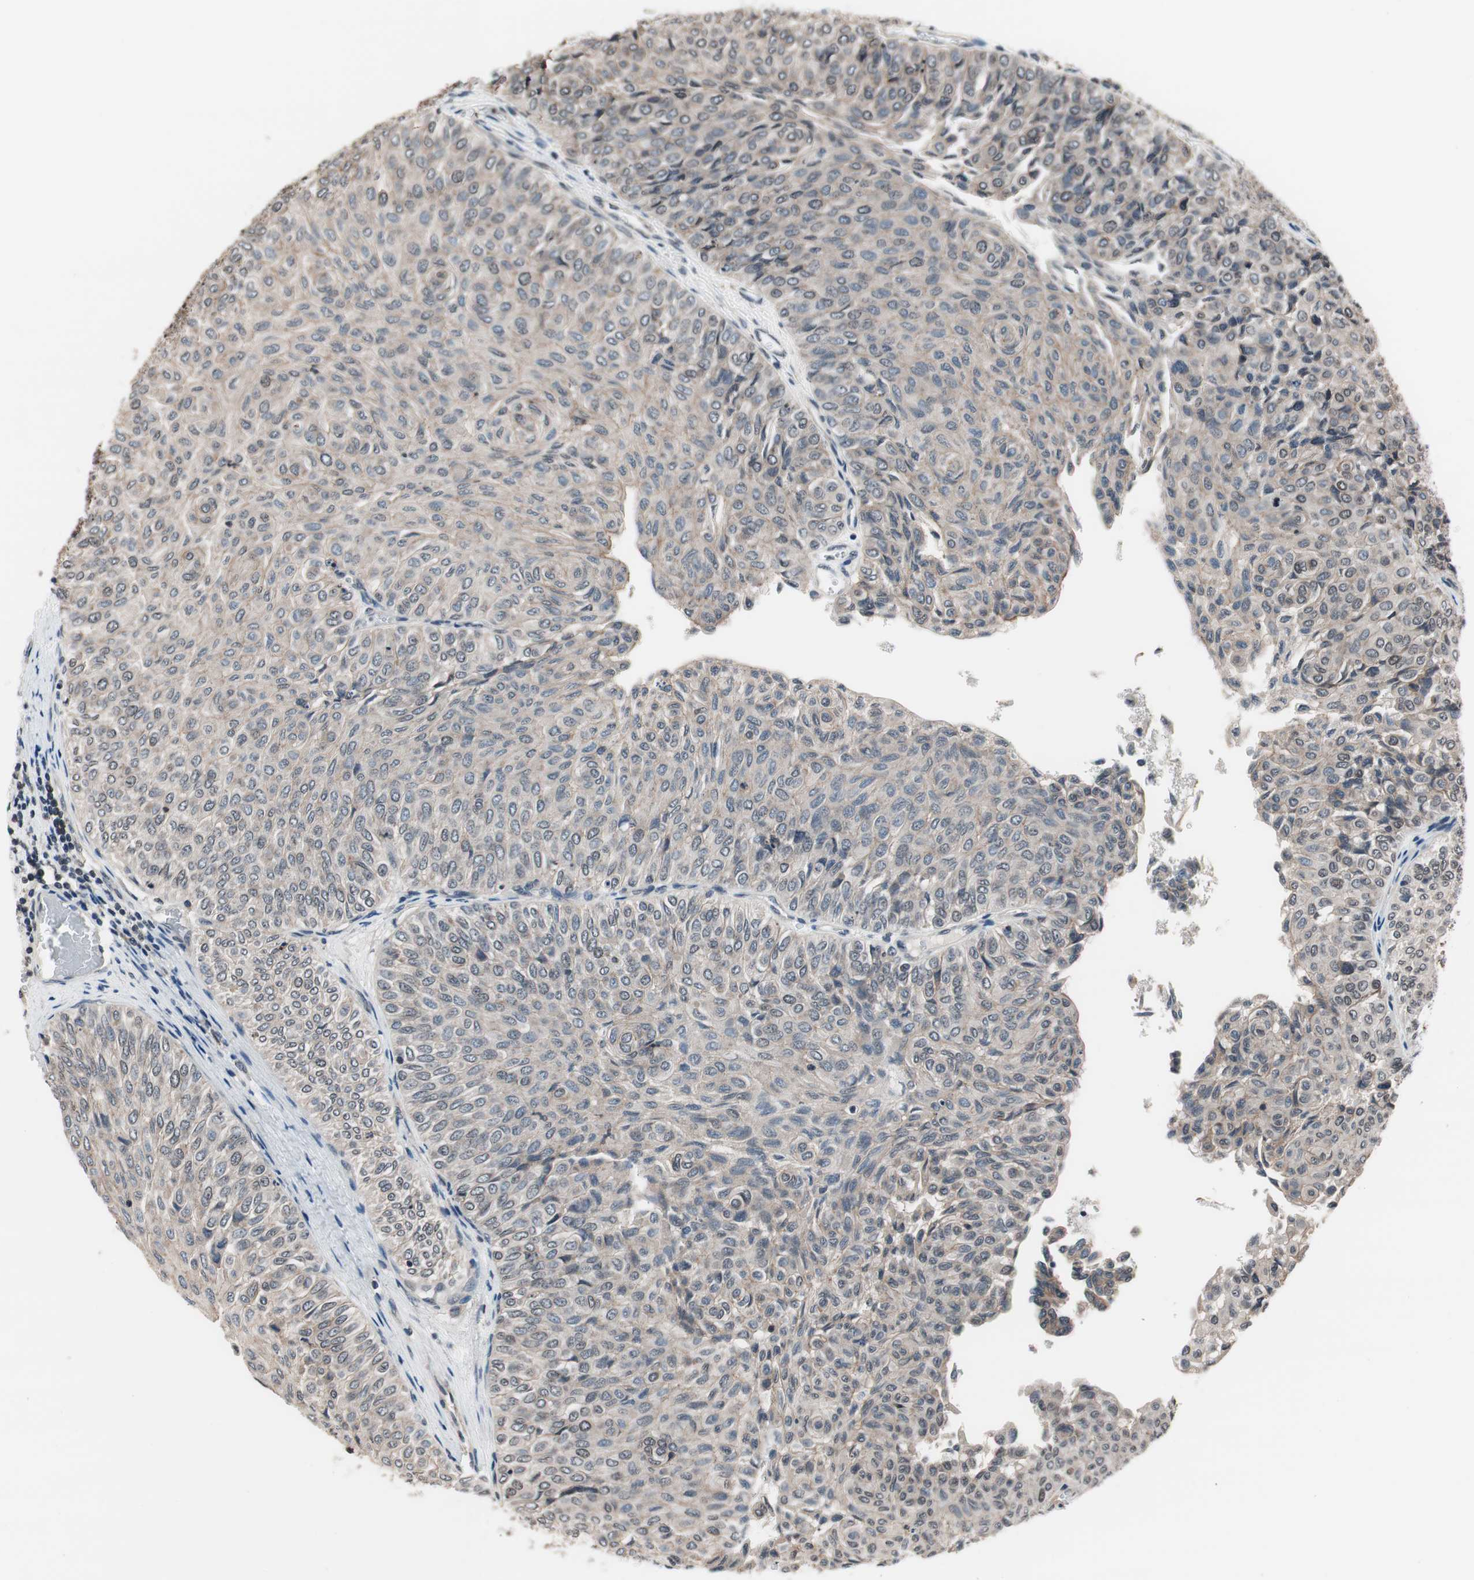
{"staining": {"intensity": "weak", "quantity": ">75%", "location": "cytoplasmic/membranous"}, "tissue": "urothelial cancer", "cell_type": "Tumor cells", "image_type": "cancer", "snomed": [{"axis": "morphology", "description": "Urothelial carcinoma, Low grade"}, {"axis": "topography", "description": "Urinary bladder"}], "caption": "High-magnification brightfield microscopy of urothelial carcinoma (low-grade) stained with DAB (brown) and counterstained with hematoxylin (blue). tumor cells exhibit weak cytoplasmic/membranous staining is appreciated in about>75% of cells.", "gene": "RFC1", "patient": {"sex": "male", "age": 78}}